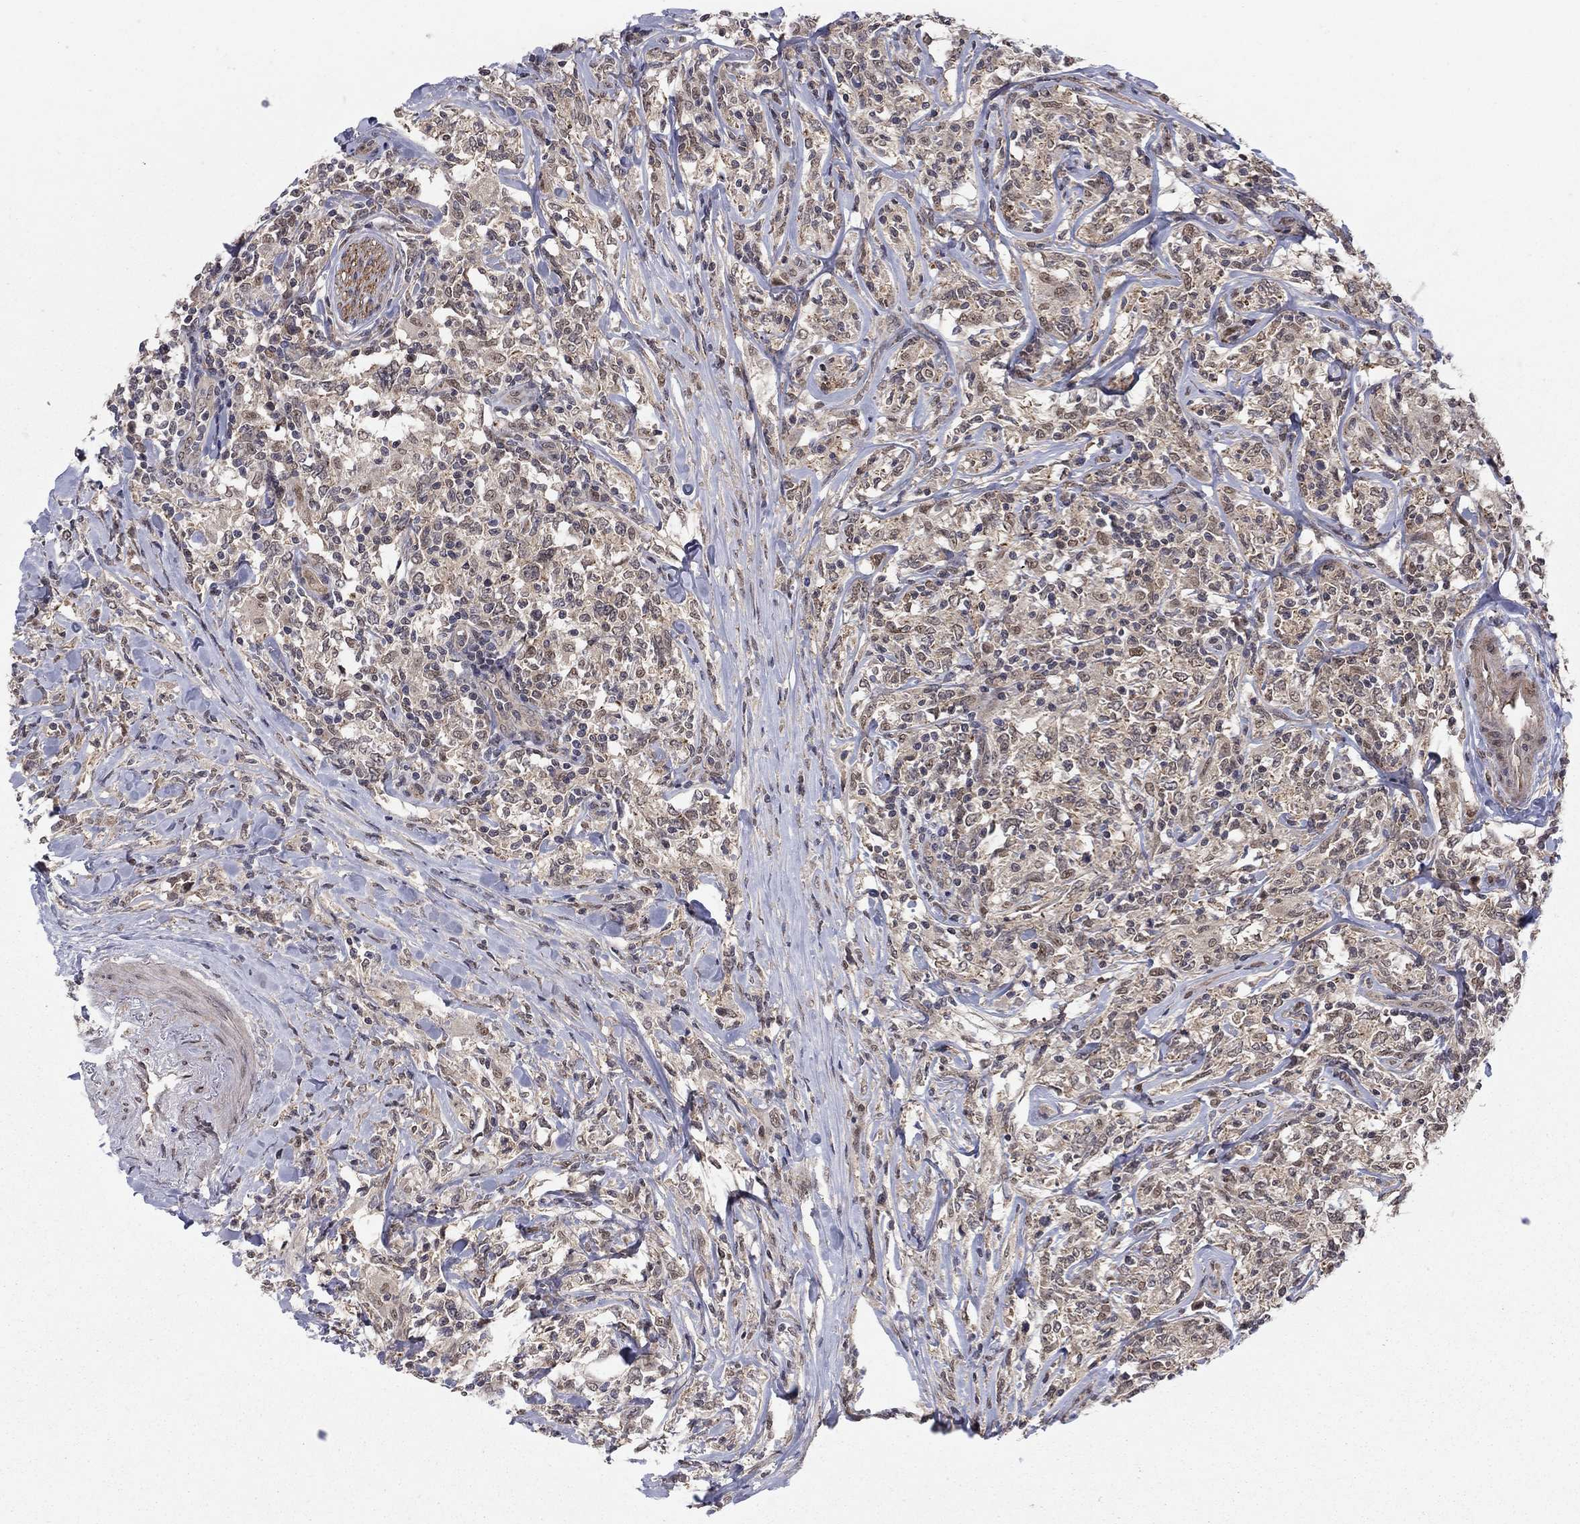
{"staining": {"intensity": "weak", "quantity": "<25%", "location": "cytoplasmic/membranous"}, "tissue": "lymphoma", "cell_type": "Tumor cells", "image_type": "cancer", "snomed": [{"axis": "morphology", "description": "Malignant lymphoma, non-Hodgkin's type, High grade"}, {"axis": "topography", "description": "Lymph node"}], "caption": "Protein analysis of high-grade malignant lymphoma, non-Hodgkin's type displays no significant staining in tumor cells. Nuclei are stained in blue.", "gene": "PSMC1", "patient": {"sex": "female", "age": 84}}